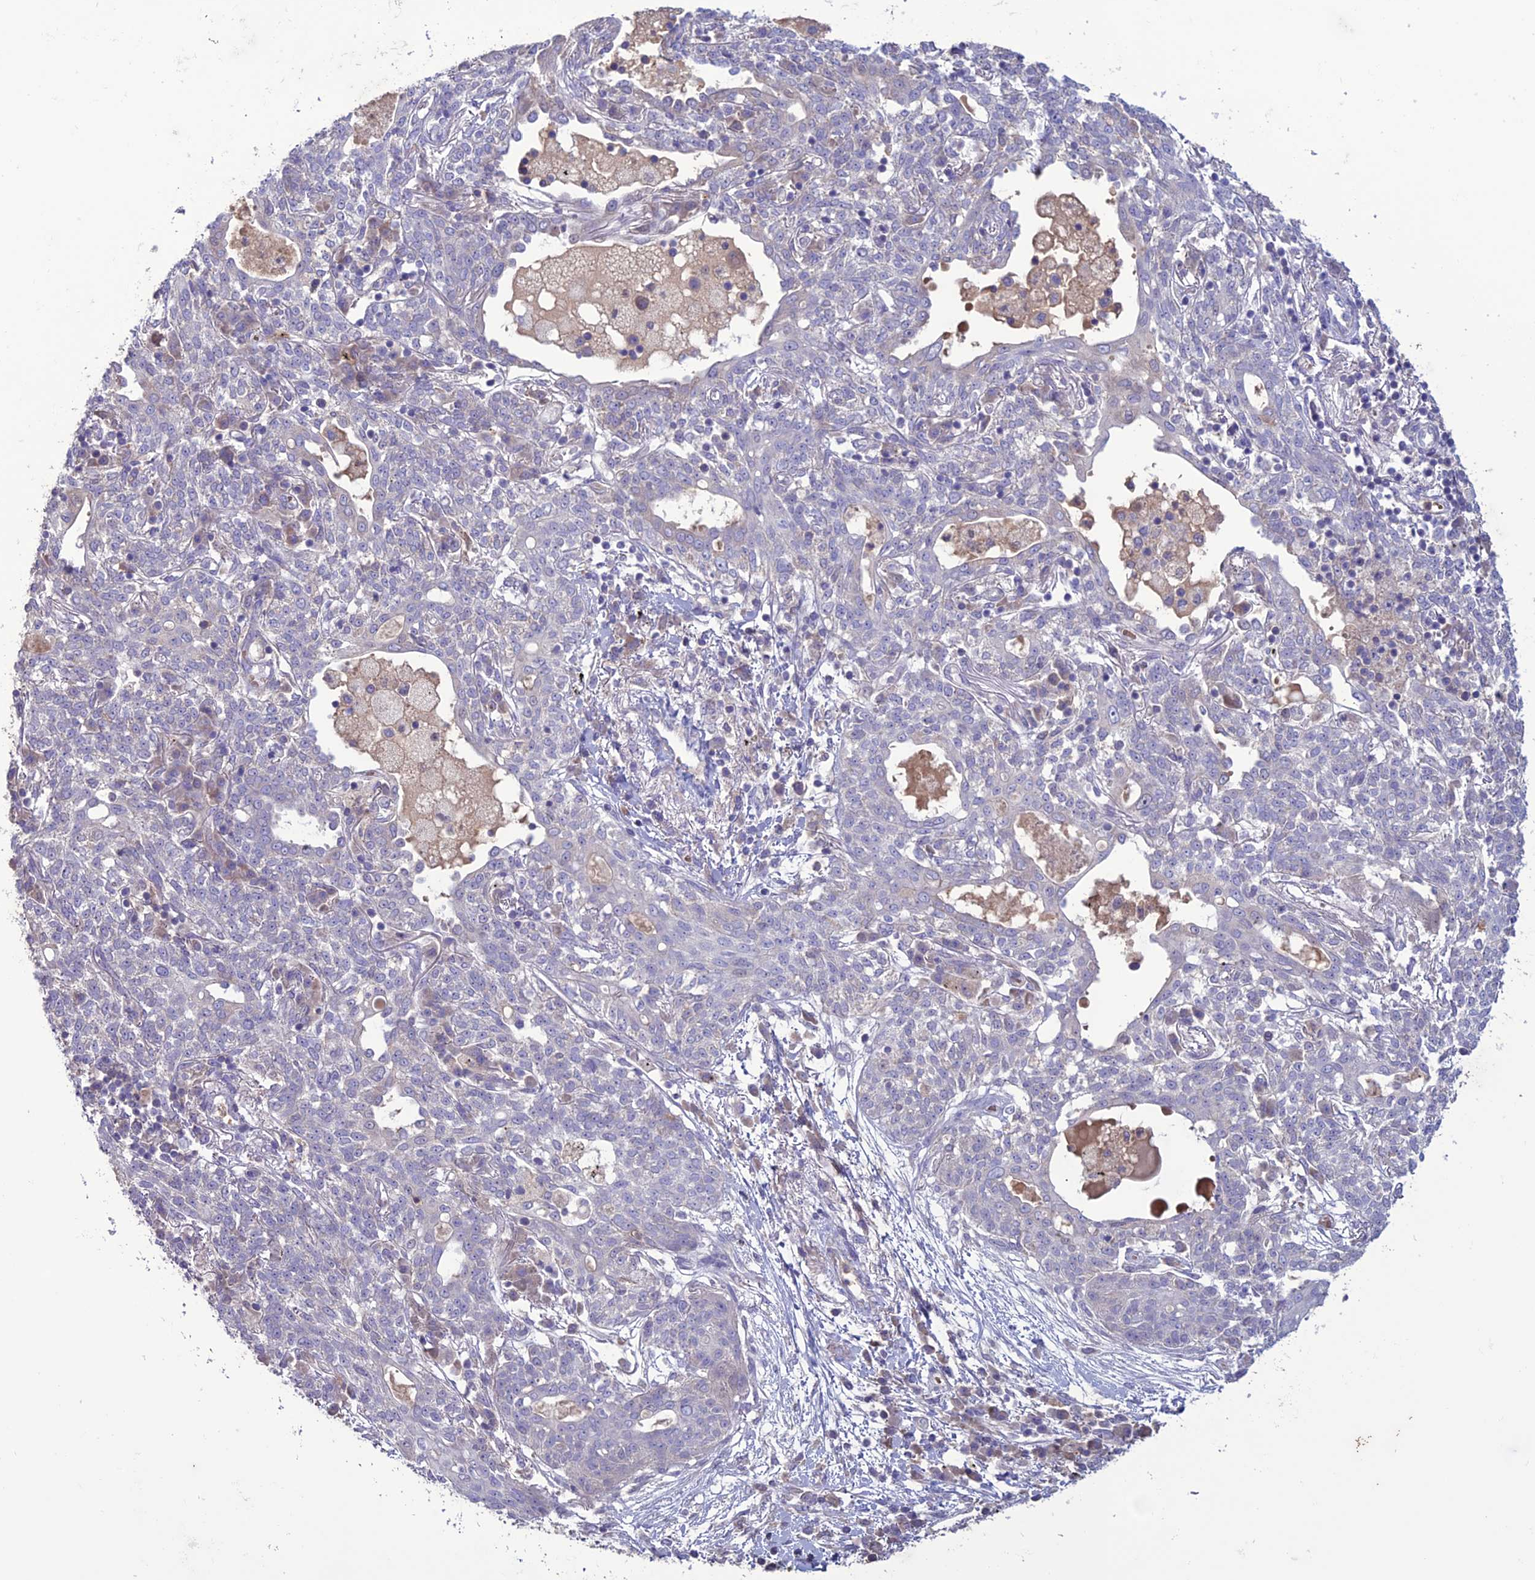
{"staining": {"intensity": "negative", "quantity": "none", "location": "none"}, "tissue": "lung cancer", "cell_type": "Tumor cells", "image_type": "cancer", "snomed": [{"axis": "morphology", "description": "Squamous cell carcinoma, NOS"}, {"axis": "topography", "description": "Lung"}], "caption": "Immunohistochemistry (IHC) image of lung cancer (squamous cell carcinoma) stained for a protein (brown), which displays no expression in tumor cells.", "gene": "C2orf76", "patient": {"sex": "female", "age": 70}}